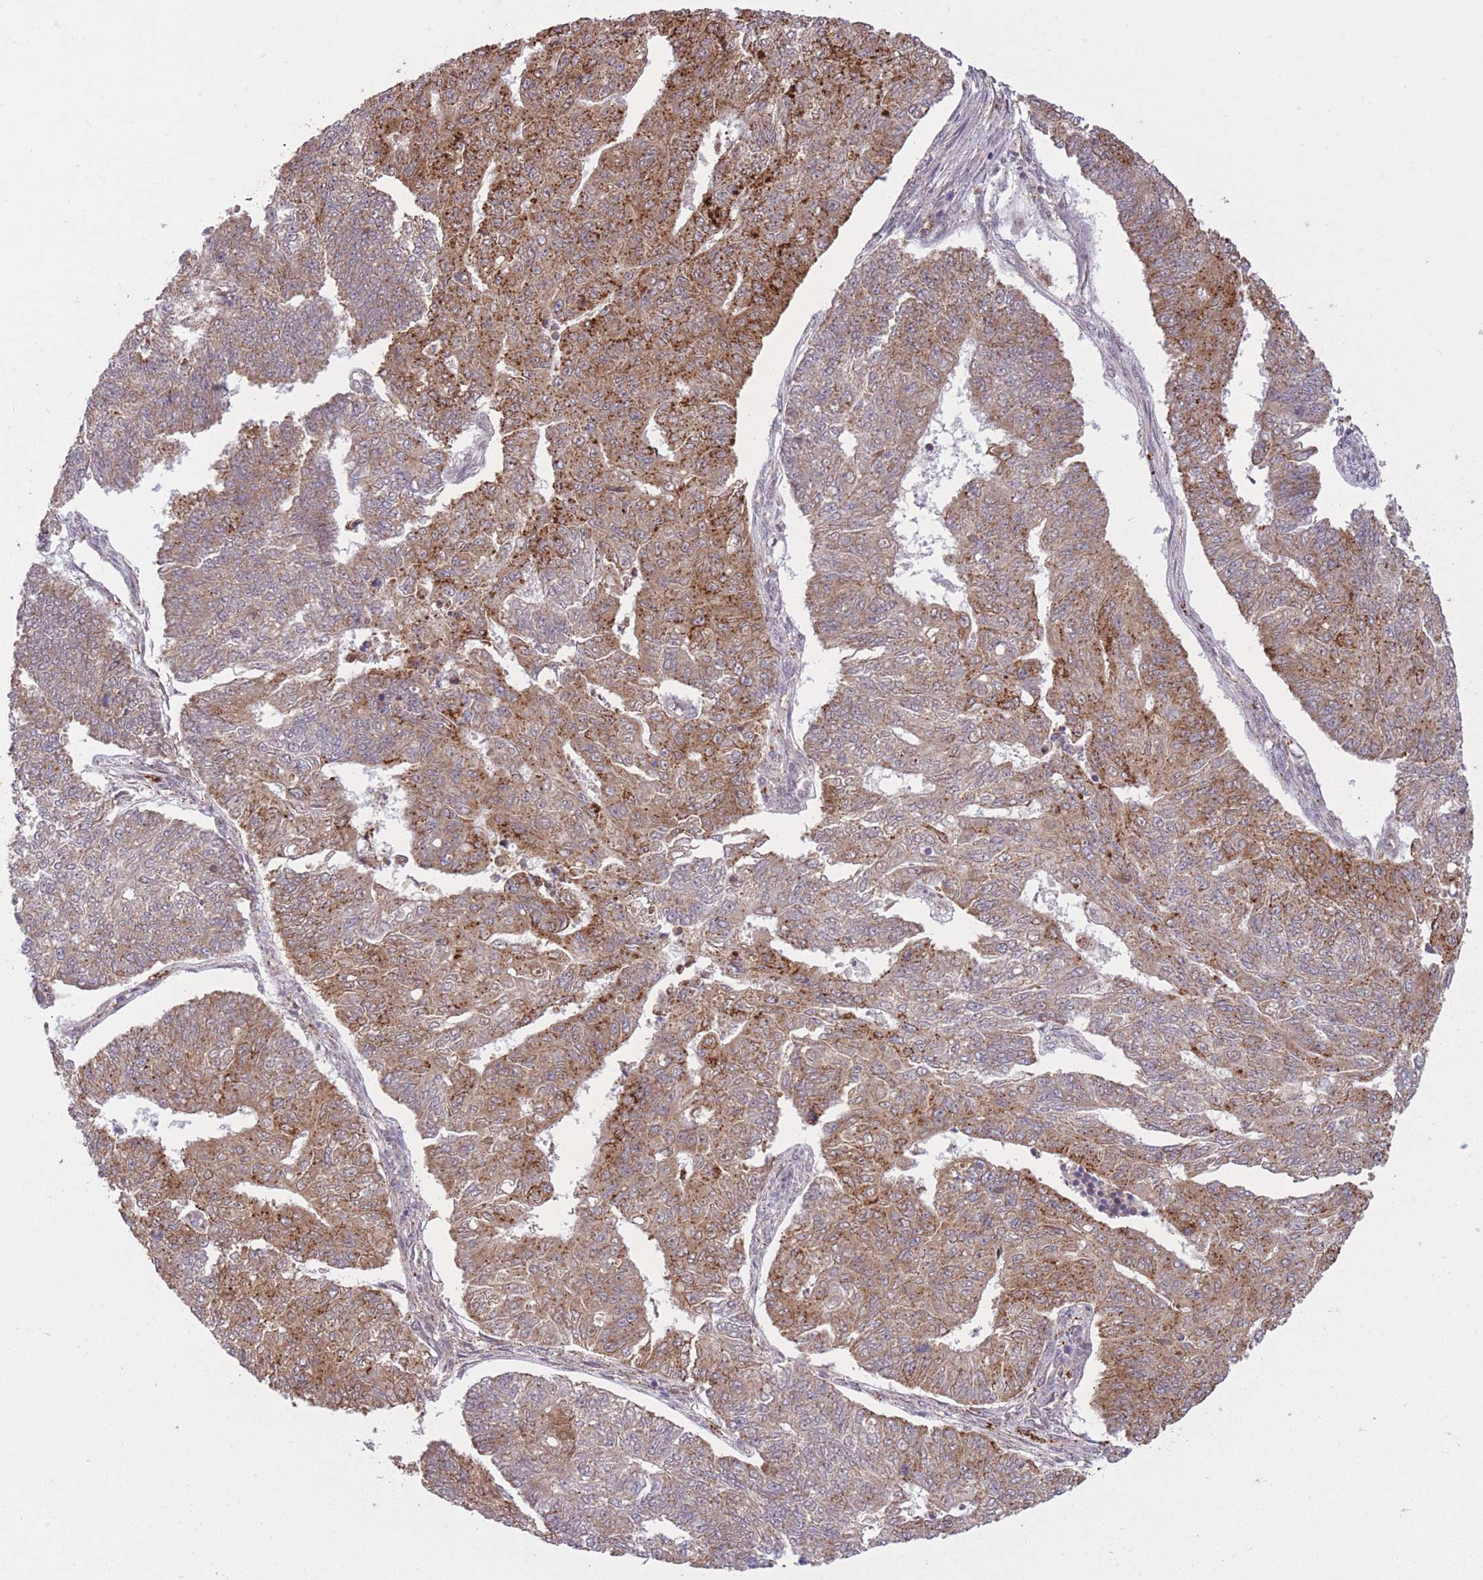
{"staining": {"intensity": "moderate", "quantity": ">75%", "location": "cytoplasmic/membranous"}, "tissue": "endometrial cancer", "cell_type": "Tumor cells", "image_type": "cancer", "snomed": [{"axis": "morphology", "description": "Adenocarcinoma, NOS"}, {"axis": "topography", "description": "Endometrium"}], "caption": "The micrograph shows a brown stain indicating the presence of a protein in the cytoplasmic/membranous of tumor cells in endometrial cancer. (IHC, brightfield microscopy, high magnification).", "gene": "POLR3F", "patient": {"sex": "female", "age": 32}}